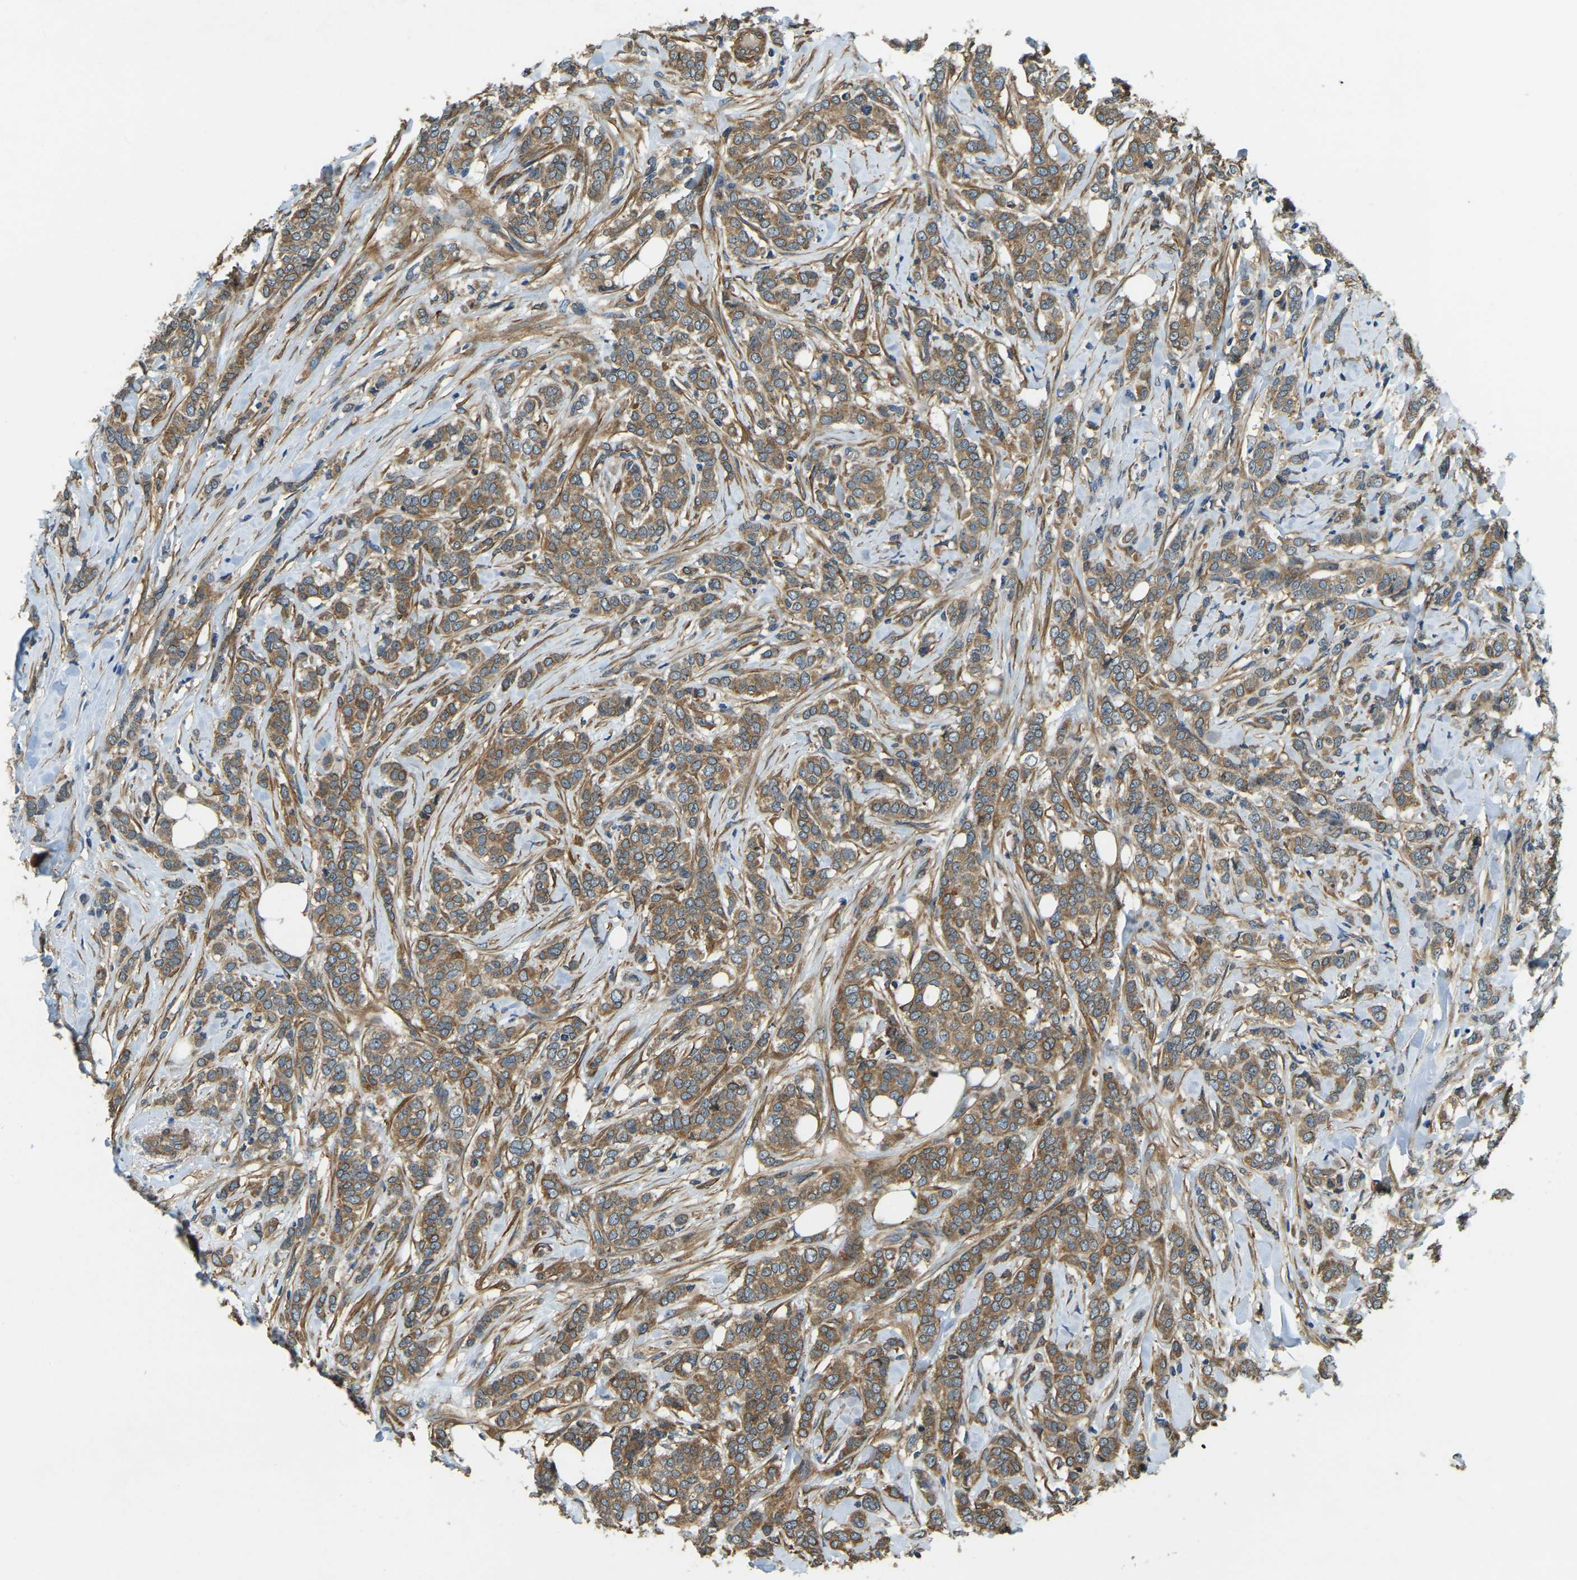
{"staining": {"intensity": "moderate", "quantity": ">75%", "location": "cytoplasmic/membranous"}, "tissue": "breast cancer", "cell_type": "Tumor cells", "image_type": "cancer", "snomed": [{"axis": "morphology", "description": "Lobular carcinoma"}, {"axis": "topography", "description": "Skin"}, {"axis": "topography", "description": "Breast"}], "caption": "About >75% of tumor cells in human lobular carcinoma (breast) demonstrate moderate cytoplasmic/membranous protein positivity as visualized by brown immunohistochemical staining.", "gene": "ERGIC1", "patient": {"sex": "female", "age": 46}}